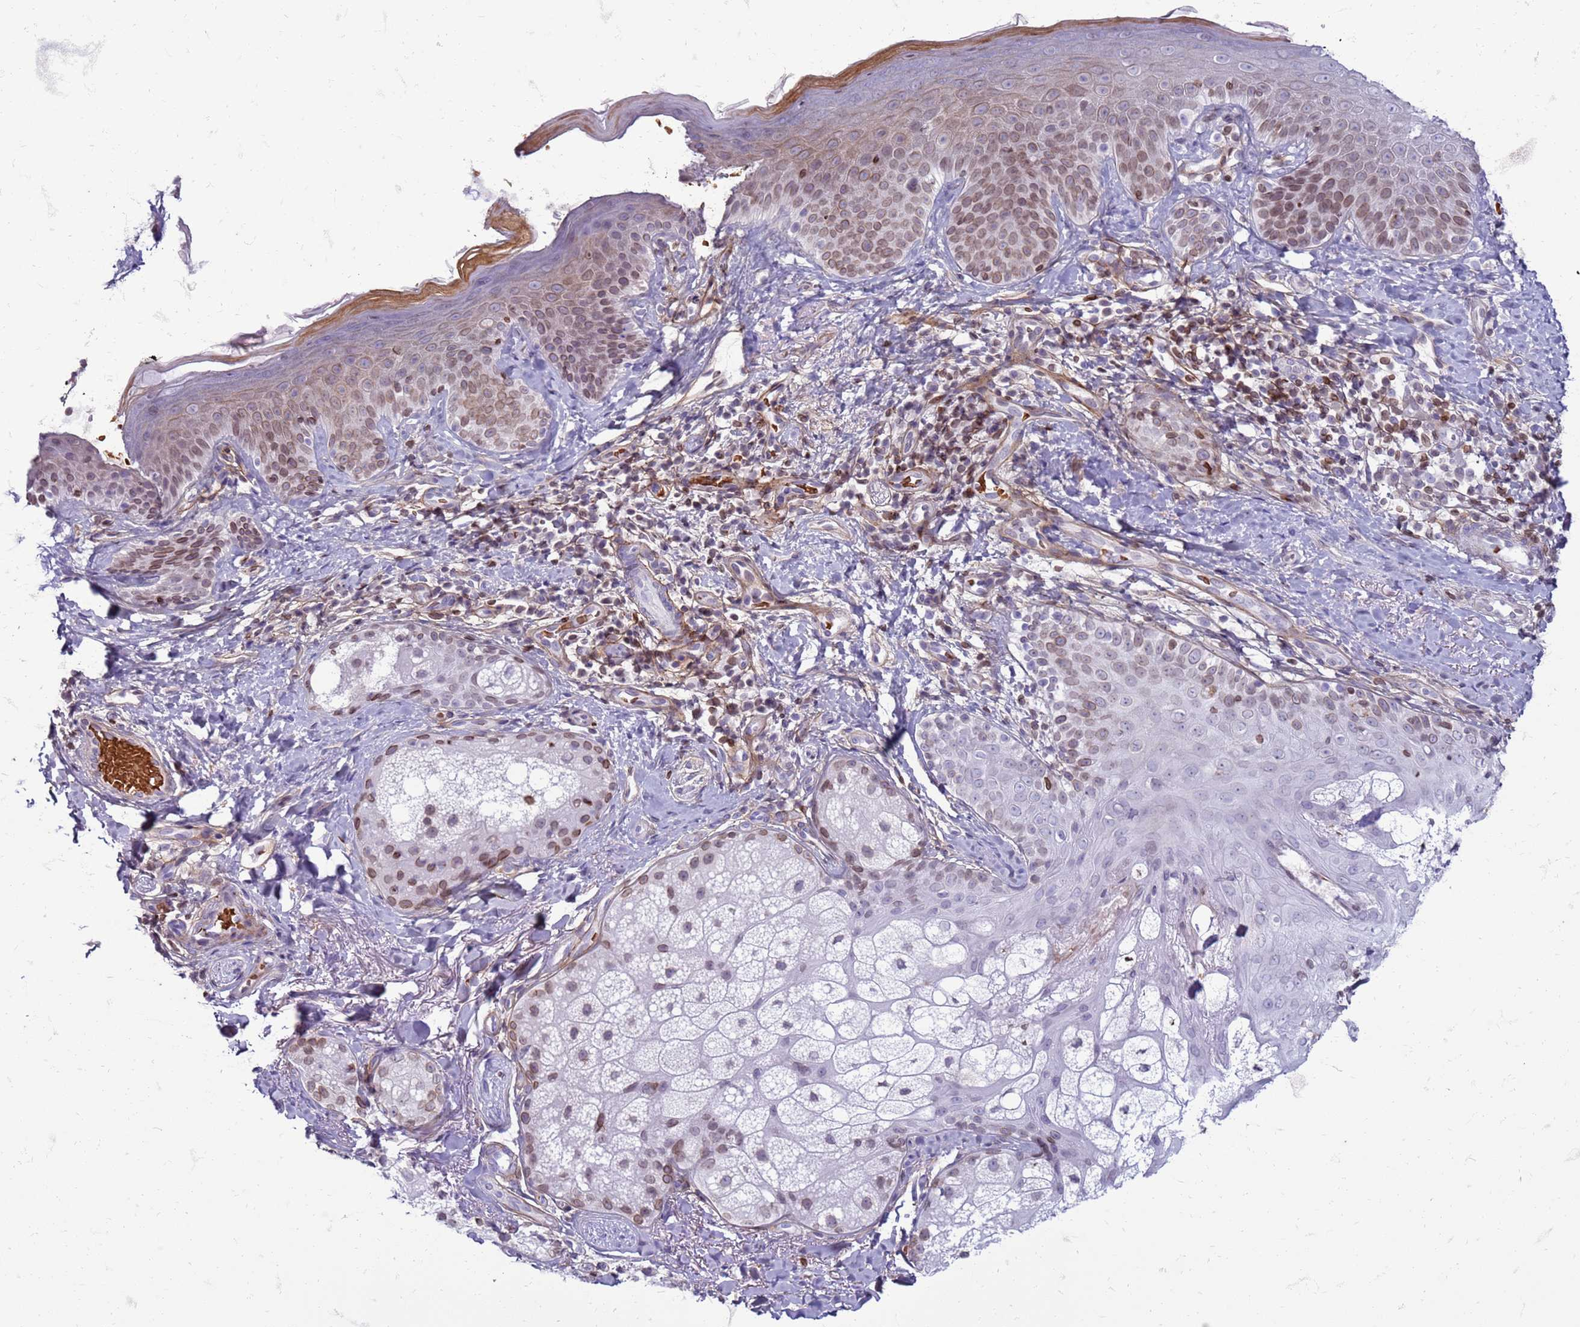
{"staining": {"intensity": "negative", "quantity": "none", "location": "none"}, "tissue": "skin", "cell_type": "Fibroblasts", "image_type": "normal", "snomed": [{"axis": "morphology", "description": "Normal tissue, NOS"}, {"axis": "topography", "description": "Skin"}], "caption": "Skin stained for a protein using IHC reveals no positivity fibroblasts.", "gene": "METTL25B", "patient": {"sex": "male", "age": 57}}